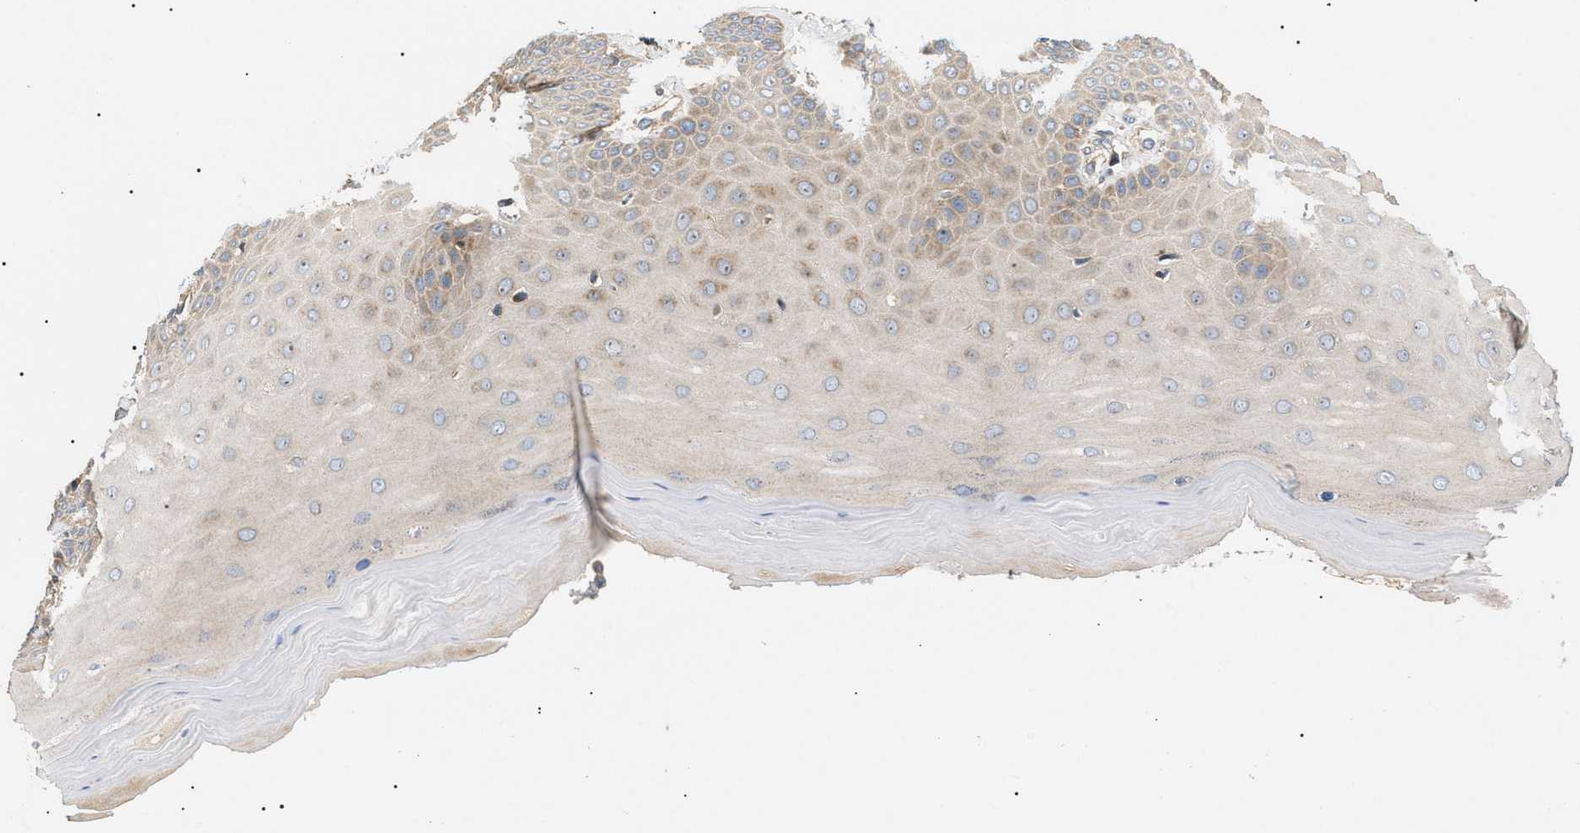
{"staining": {"intensity": "moderate", "quantity": ">75%", "location": "cytoplasmic/membranous"}, "tissue": "cervix", "cell_type": "Glandular cells", "image_type": "normal", "snomed": [{"axis": "morphology", "description": "Normal tissue, NOS"}, {"axis": "topography", "description": "Cervix"}], "caption": "Immunohistochemical staining of unremarkable human cervix displays medium levels of moderate cytoplasmic/membranous positivity in approximately >75% of glandular cells. The staining was performed using DAB (3,3'-diaminobenzidine), with brown indicating positive protein expression. Nuclei are stained blue with hematoxylin.", "gene": "PPM1B", "patient": {"sex": "female", "age": 55}}